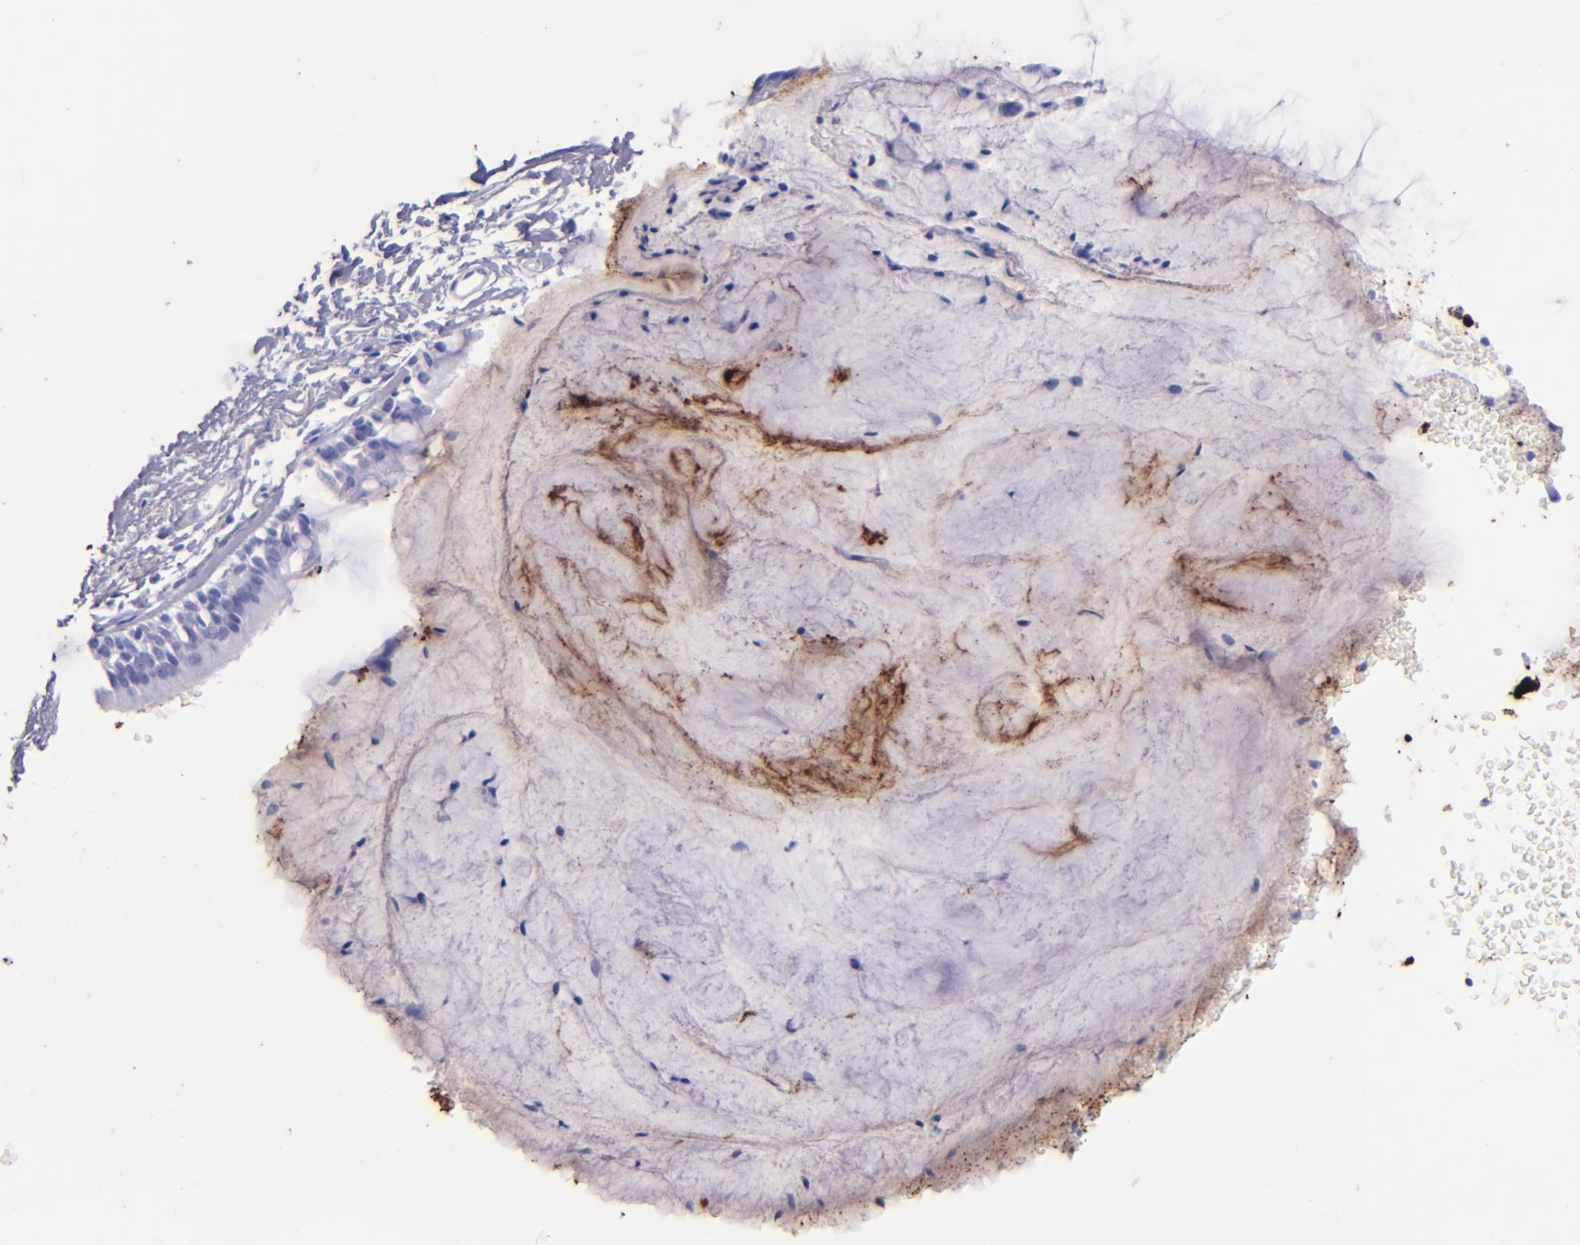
{"staining": {"intensity": "negative", "quantity": "none", "location": "none"}, "tissue": "bronchus", "cell_type": "Respiratory epithelial cells", "image_type": "normal", "snomed": [{"axis": "morphology", "description": "Normal tissue, NOS"}, {"axis": "topography", "description": "Lymph node of abdomen"}, {"axis": "topography", "description": "Lymph node of pelvis"}], "caption": "Bronchus was stained to show a protein in brown. There is no significant expression in respiratory epithelial cells. (Brightfield microscopy of DAB IHC at high magnification).", "gene": "SFTPA2", "patient": {"sex": "female", "age": 65}}